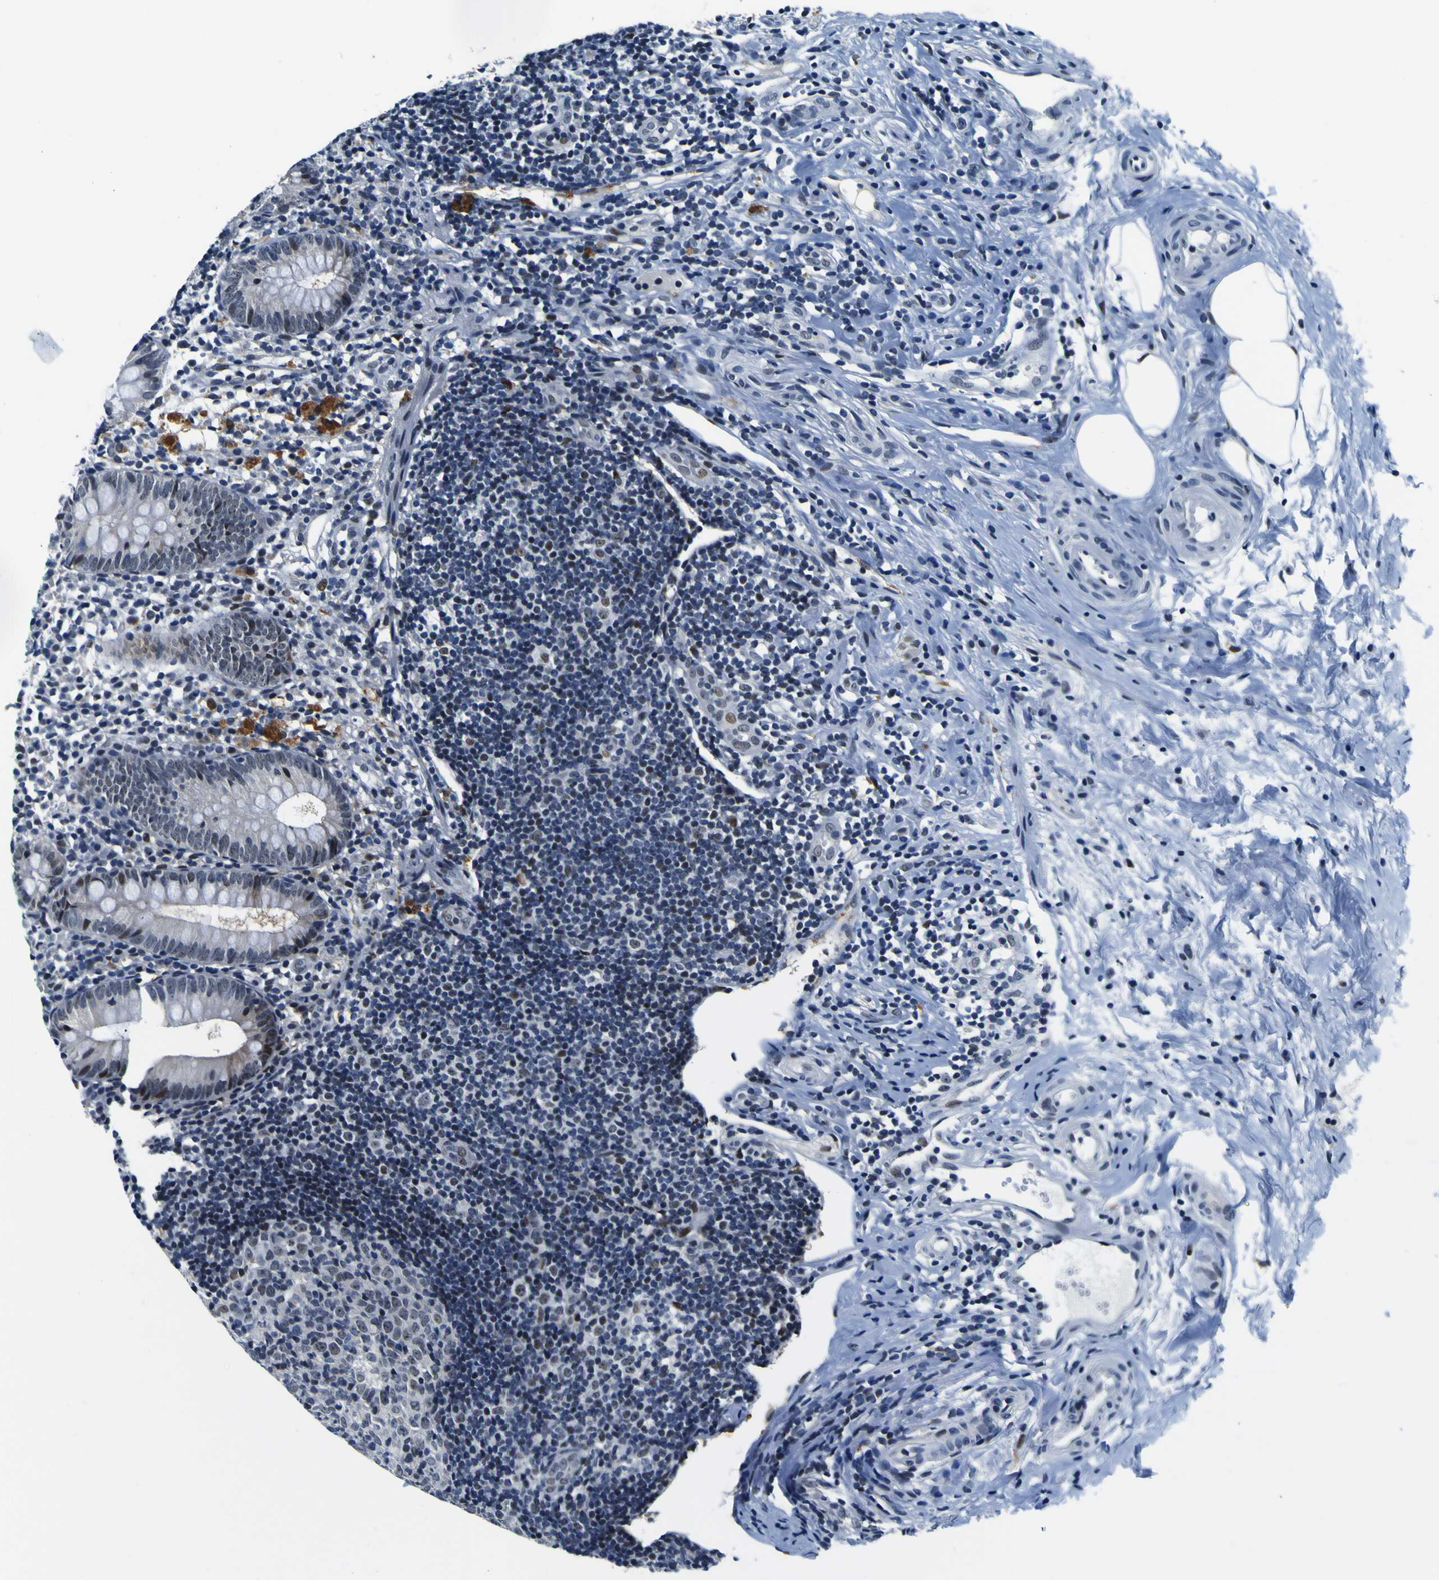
{"staining": {"intensity": "weak", "quantity": ">75%", "location": "nuclear"}, "tissue": "appendix", "cell_type": "Glandular cells", "image_type": "normal", "snomed": [{"axis": "morphology", "description": "Normal tissue, NOS"}, {"axis": "topography", "description": "Appendix"}], "caption": "Protein staining displays weak nuclear positivity in about >75% of glandular cells in normal appendix.", "gene": "CUL4B", "patient": {"sex": "female", "age": 20}}